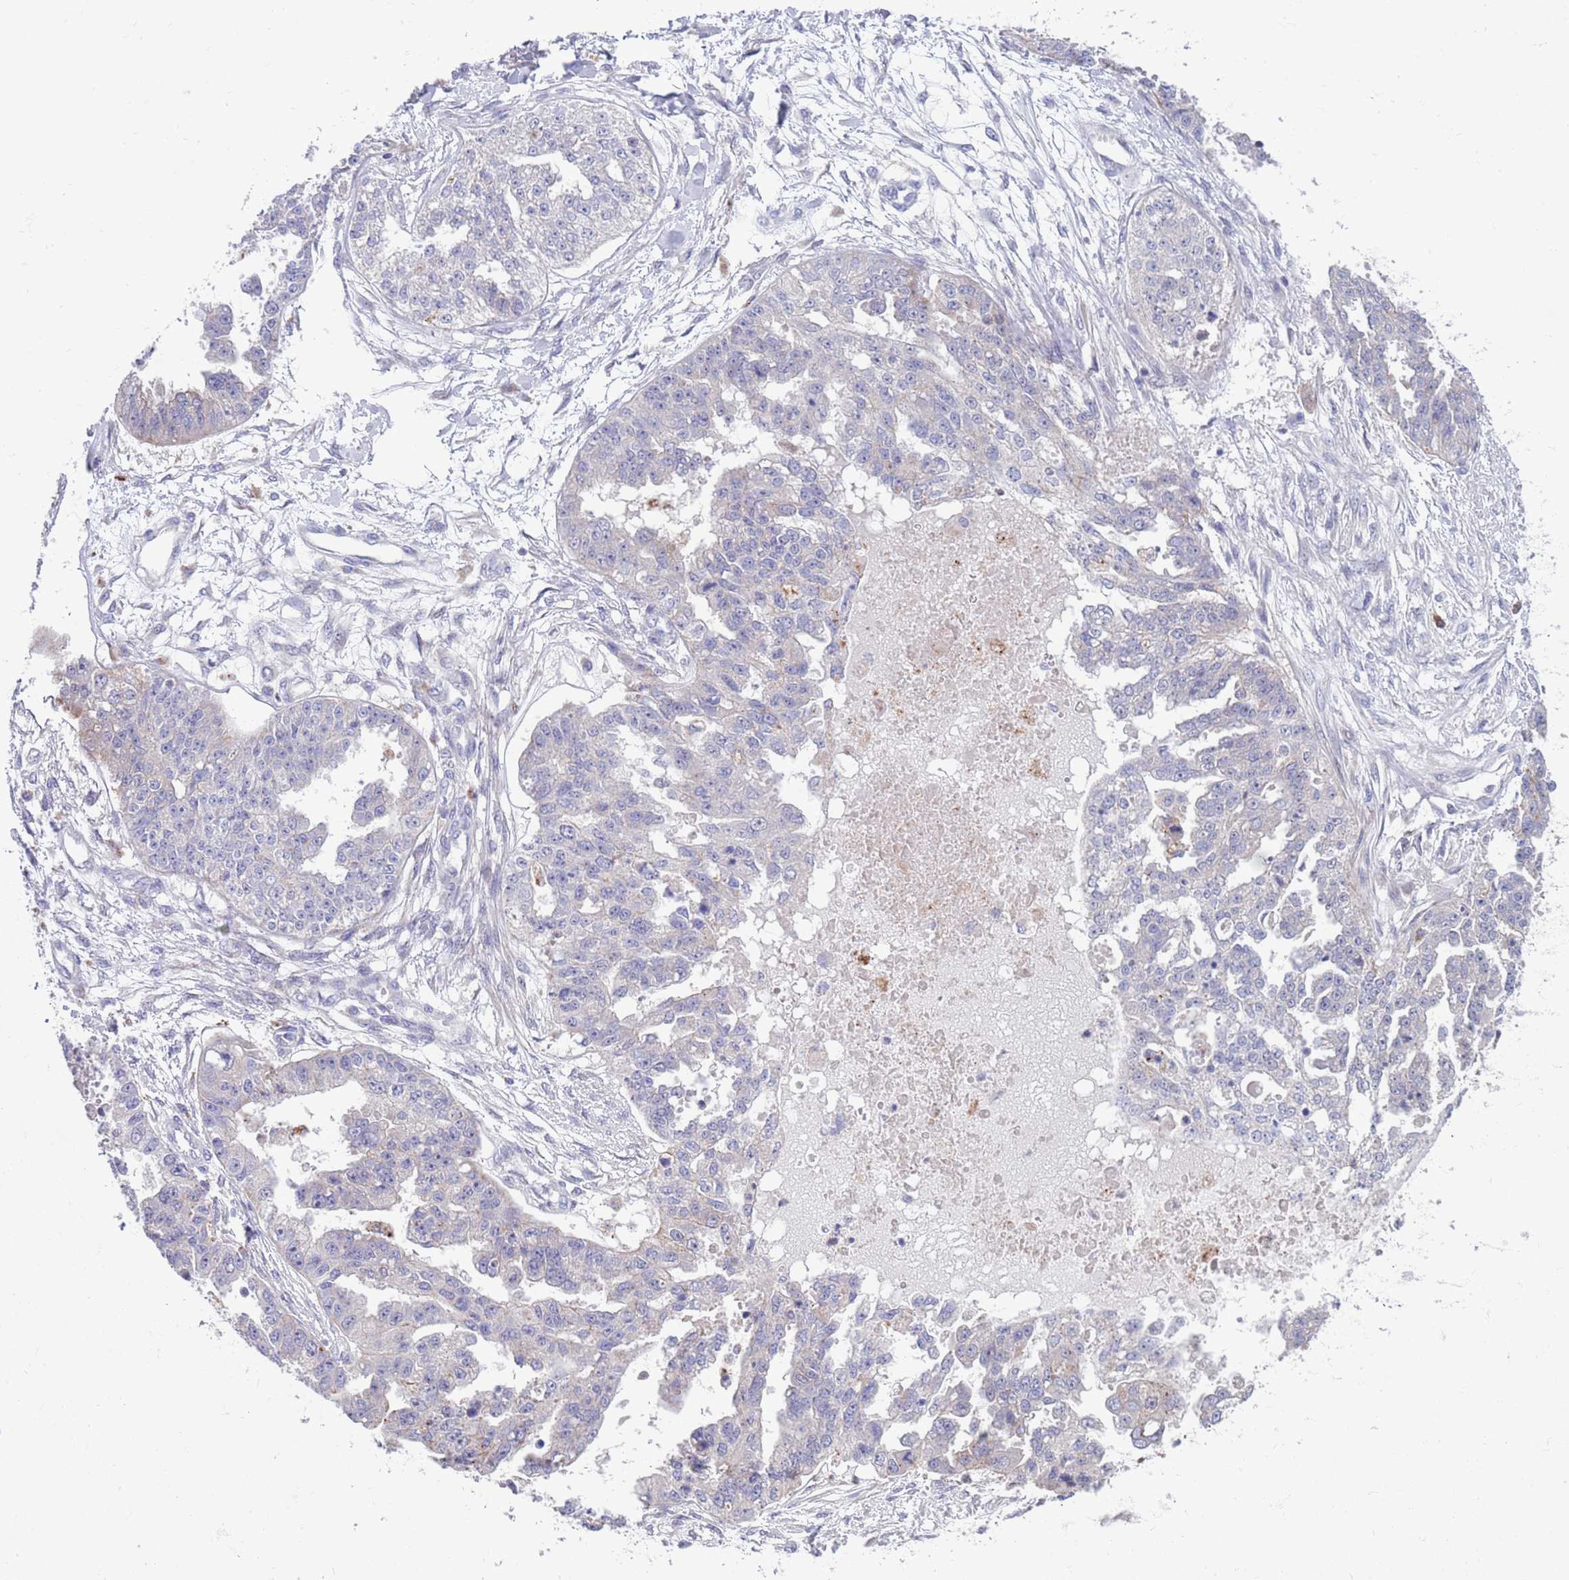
{"staining": {"intensity": "negative", "quantity": "none", "location": "none"}, "tissue": "ovarian cancer", "cell_type": "Tumor cells", "image_type": "cancer", "snomed": [{"axis": "morphology", "description": "Cystadenocarcinoma, serous, NOS"}, {"axis": "topography", "description": "Ovary"}], "caption": "Image shows no protein expression in tumor cells of ovarian serous cystadenocarcinoma tissue.", "gene": "KLHL29", "patient": {"sex": "female", "age": 58}}